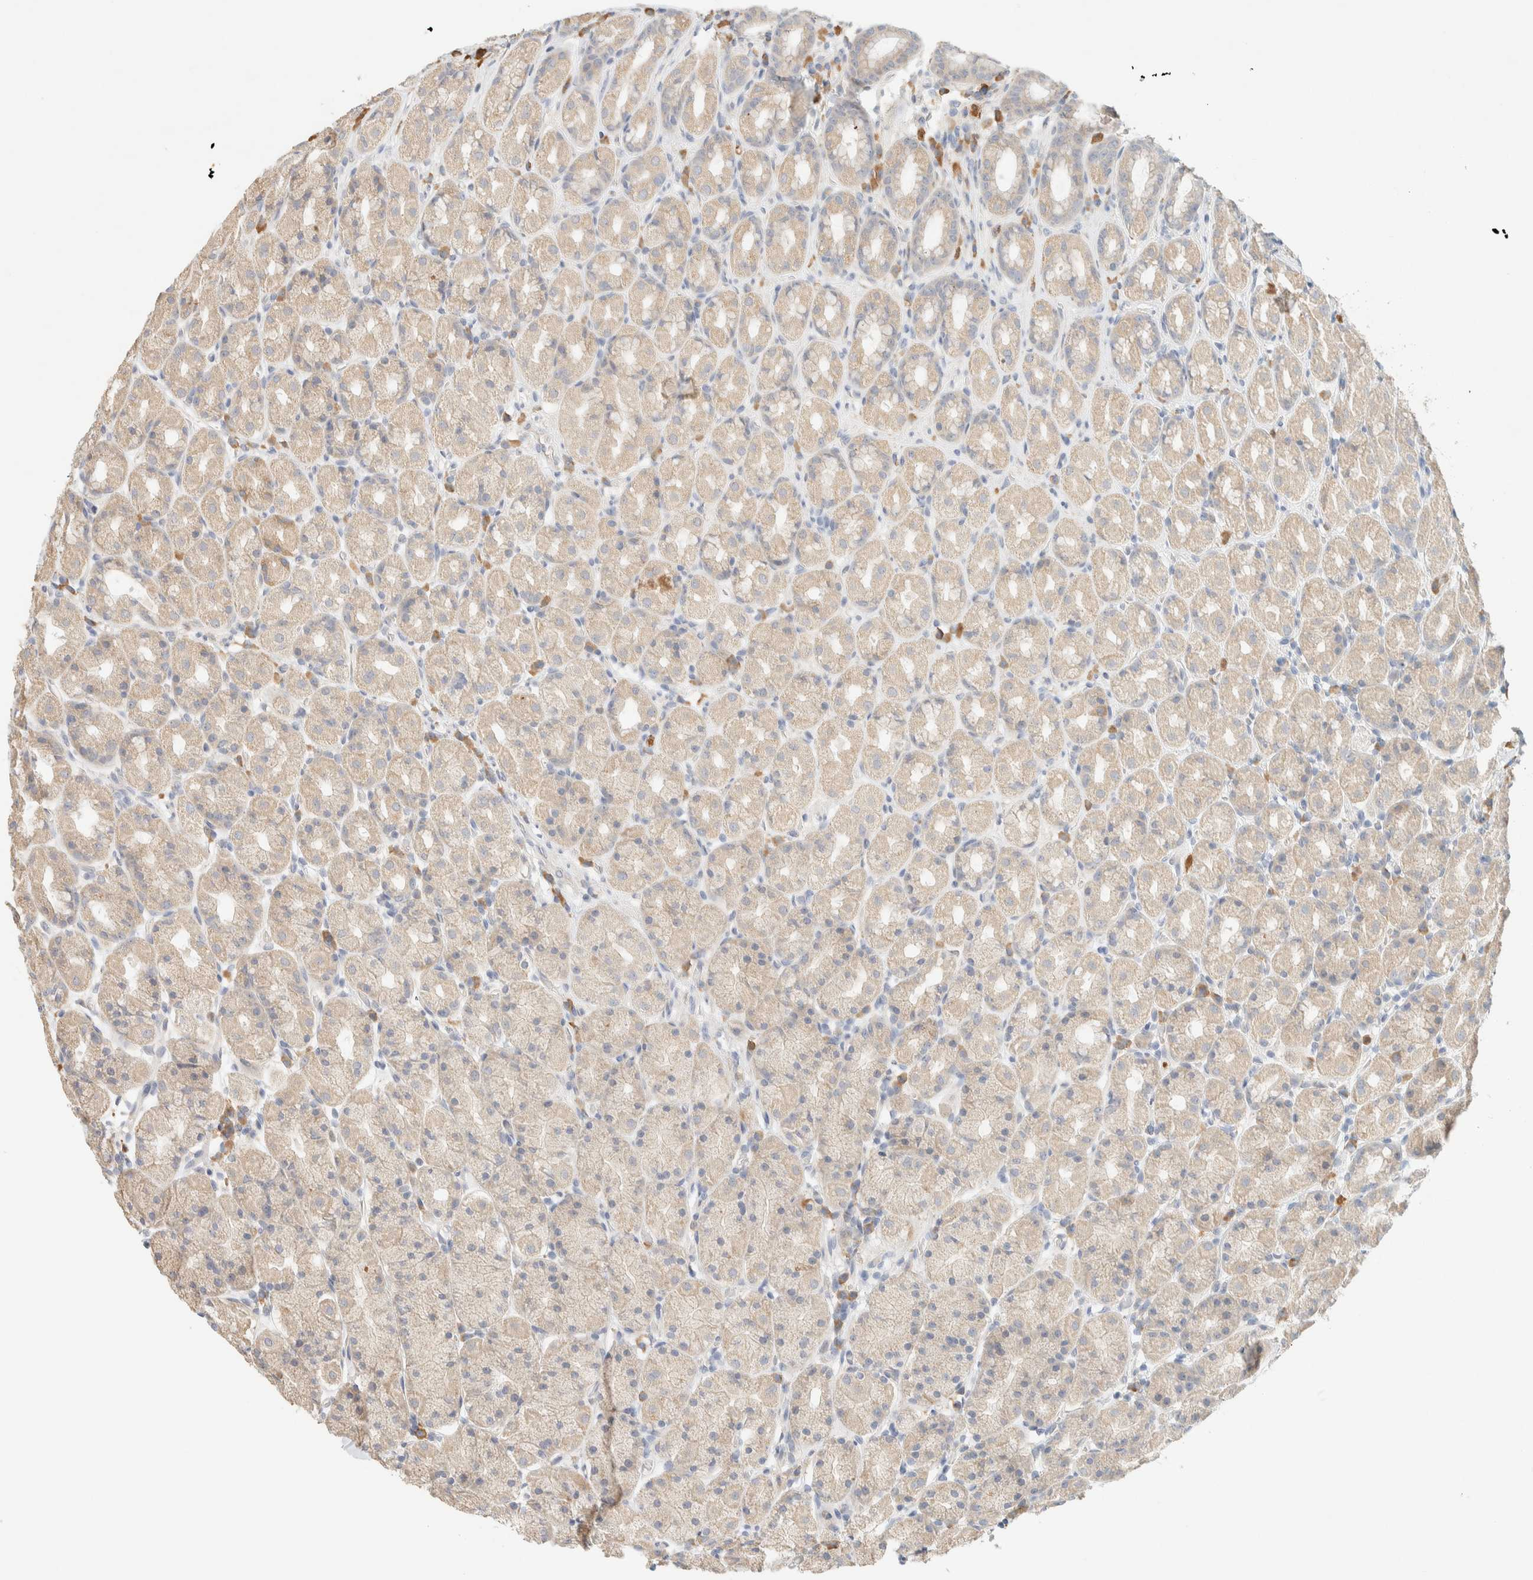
{"staining": {"intensity": "weak", "quantity": ">75%", "location": "cytoplasmic/membranous"}, "tissue": "stomach", "cell_type": "Glandular cells", "image_type": "normal", "snomed": [{"axis": "morphology", "description": "Normal tissue, NOS"}, {"axis": "topography", "description": "Stomach, upper"}], "caption": "Immunohistochemistry image of normal stomach: human stomach stained using IHC demonstrates low levels of weak protein expression localized specifically in the cytoplasmic/membranous of glandular cells, appearing as a cytoplasmic/membranous brown color.", "gene": "TTC3", "patient": {"sex": "male", "age": 68}}